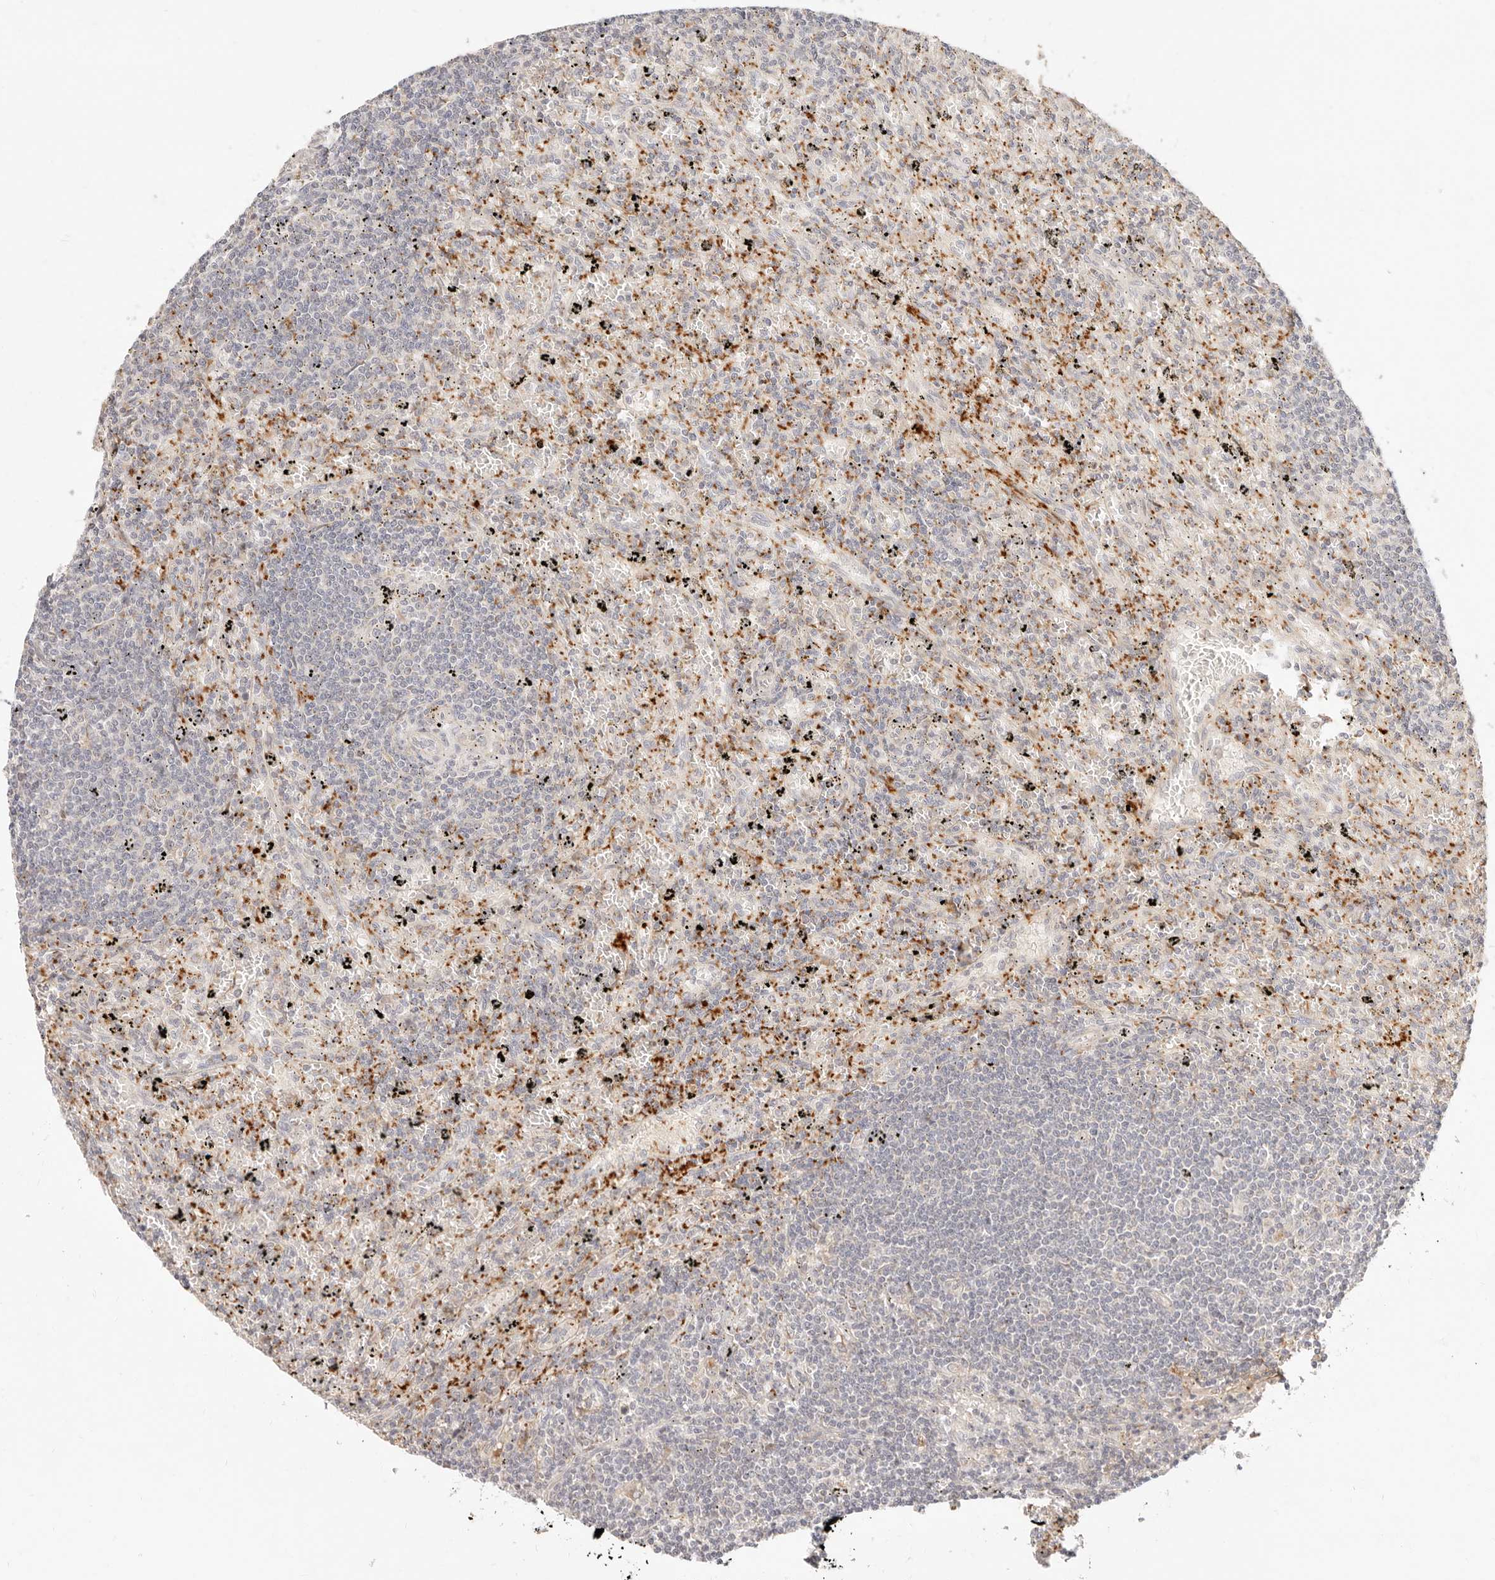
{"staining": {"intensity": "negative", "quantity": "none", "location": "none"}, "tissue": "lymphoma", "cell_type": "Tumor cells", "image_type": "cancer", "snomed": [{"axis": "morphology", "description": "Malignant lymphoma, non-Hodgkin's type, Low grade"}, {"axis": "topography", "description": "Spleen"}], "caption": "Tumor cells show no significant protein positivity in lymphoma.", "gene": "UBXN10", "patient": {"sex": "male", "age": 76}}